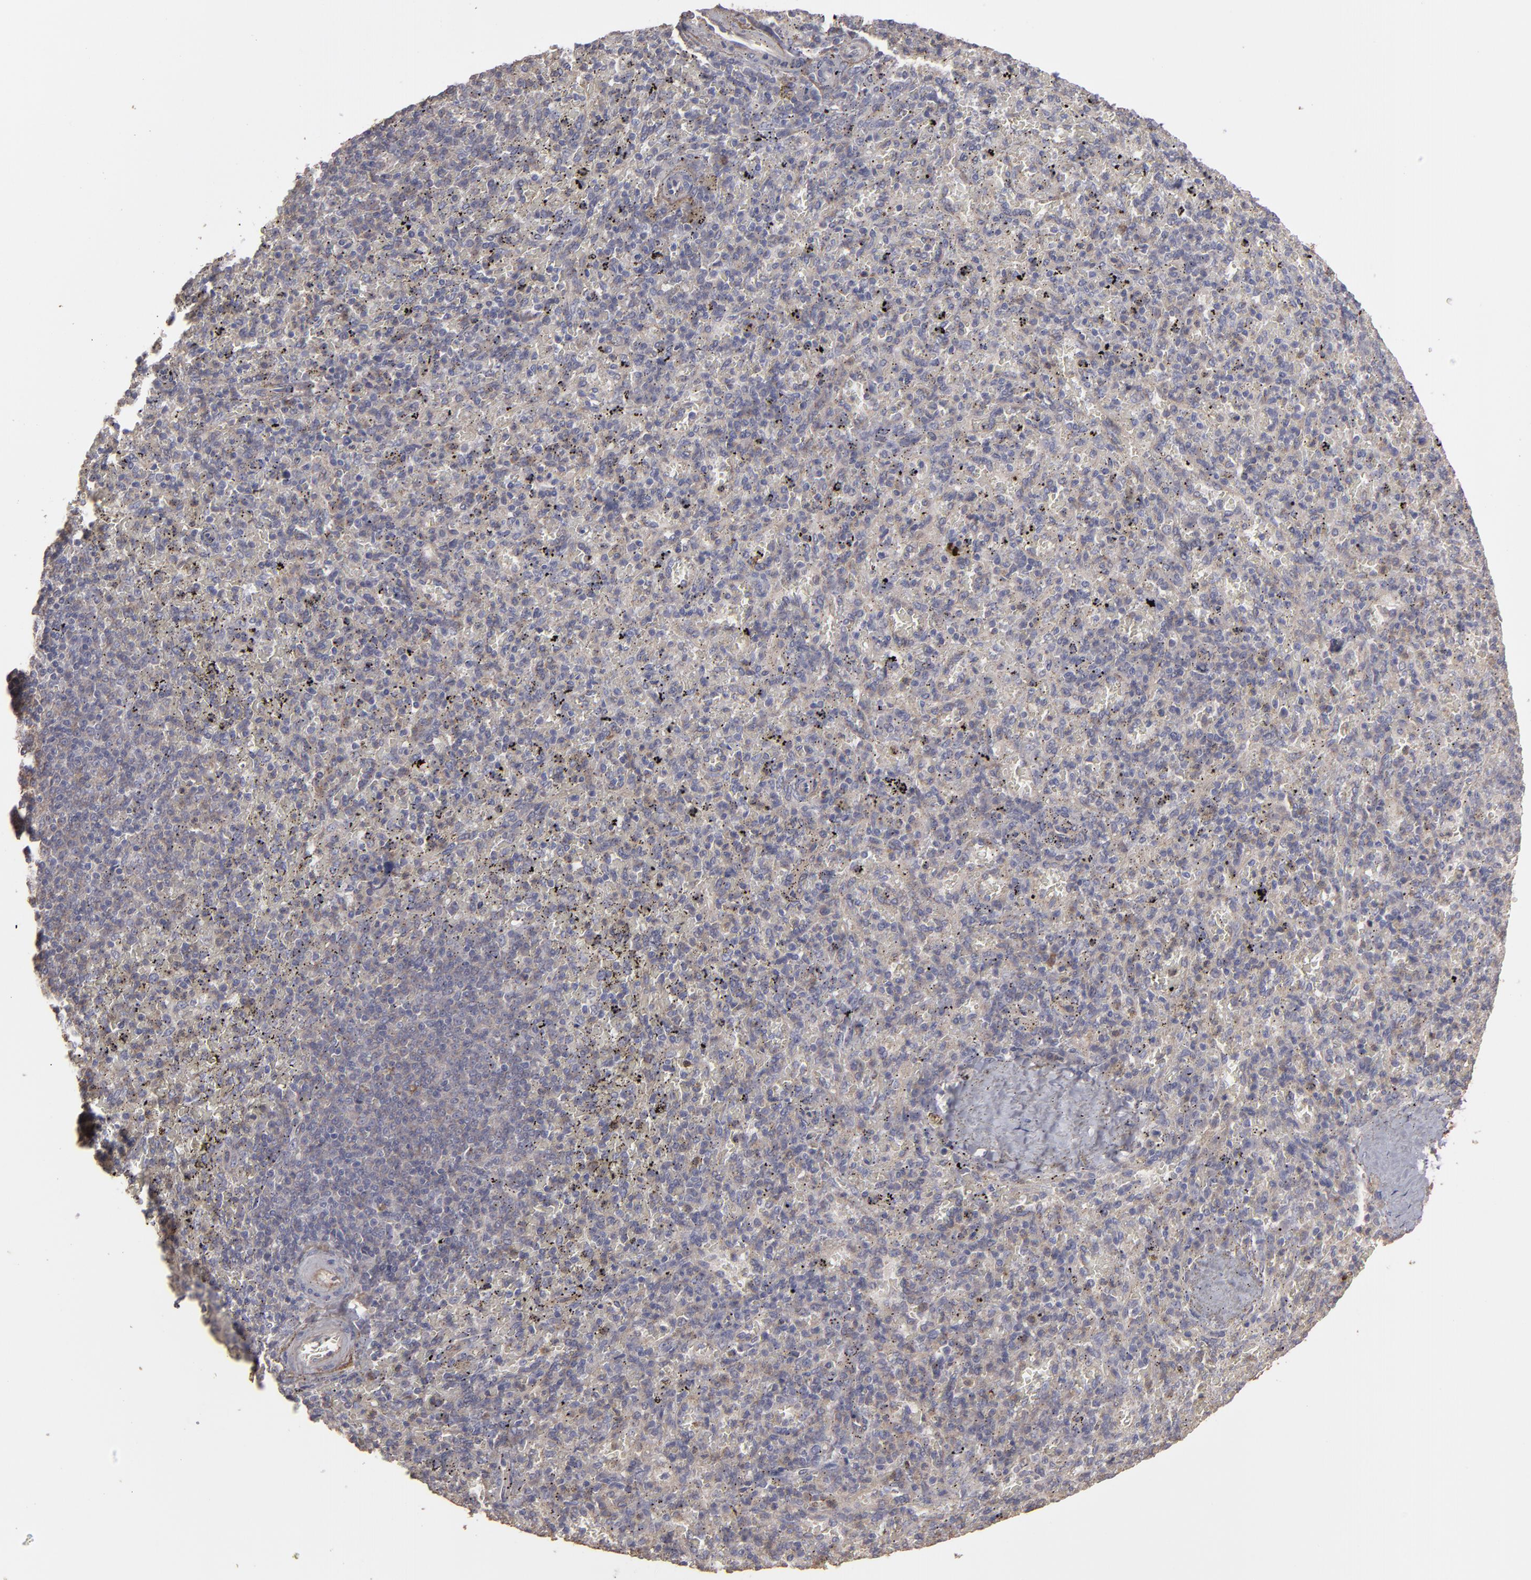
{"staining": {"intensity": "weak", "quantity": "<25%", "location": "cytoplasmic/membranous"}, "tissue": "spleen", "cell_type": "Cells in red pulp", "image_type": "normal", "snomed": [{"axis": "morphology", "description": "Normal tissue, NOS"}, {"axis": "topography", "description": "Spleen"}], "caption": "This micrograph is of unremarkable spleen stained with IHC to label a protein in brown with the nuclei are counter-stained blue. There is no expression in cells in red pulp.", "gene": "CD55", "patient": {"sex": "female", "age": 43}}